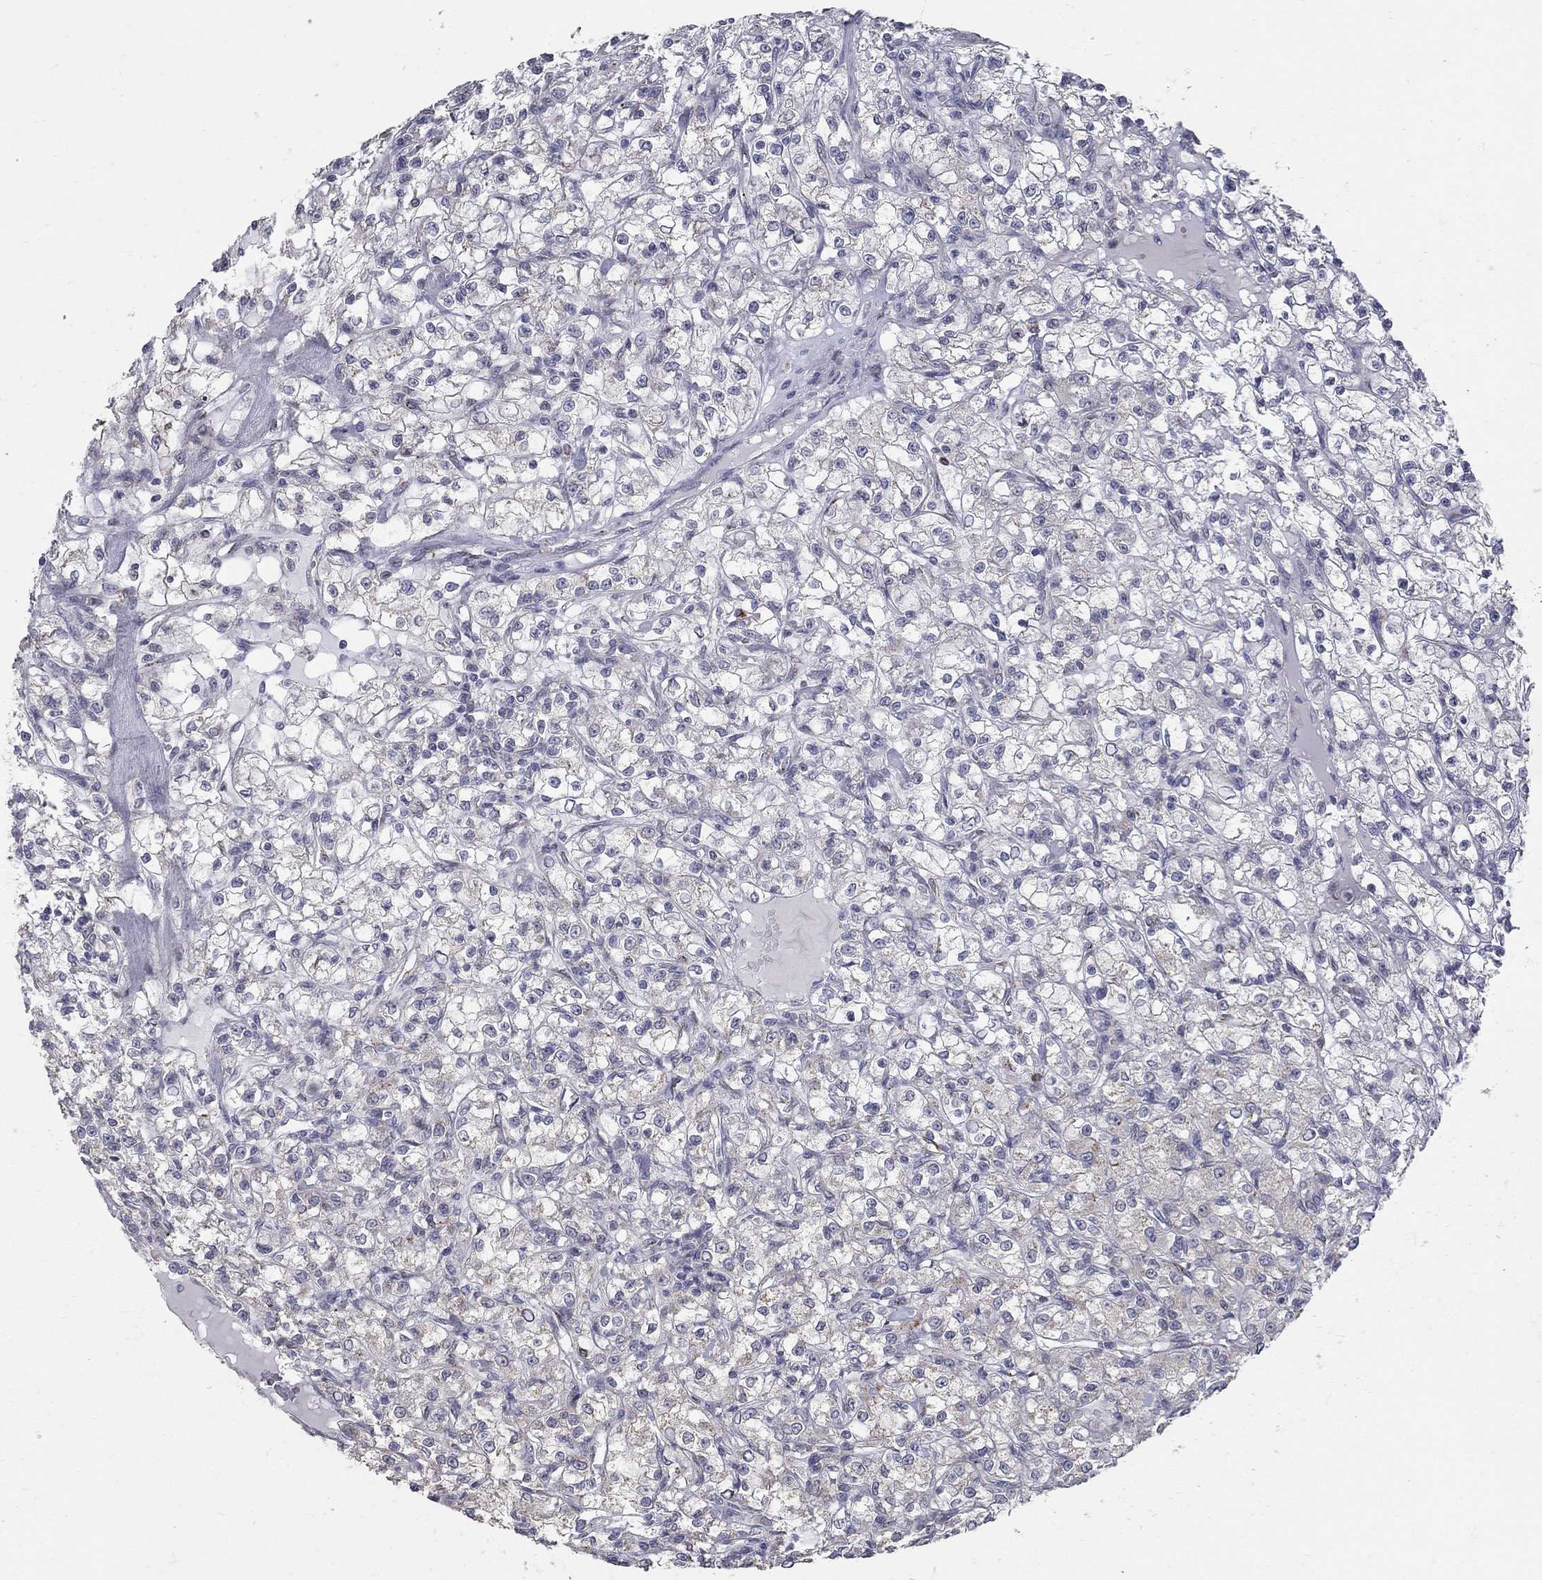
{"staining": {"intensity": "negative", "quantity": "none", "location": "none"}, "tissue": "renal cancer", "cell_type": "Tumor cells", "image_type": "cancer", "snomed": [{"axis": "morphology", "description": "Adenocarcinoma, NOS"}, {"axis": "topography", "description": "Kidney"}], "caption": "Image shows no protein staining in tumor cells of adenocarcinoma (renal) tissue.", "gene": "KIAA0319L", "patient": {"sex": "female", "age": 59}}